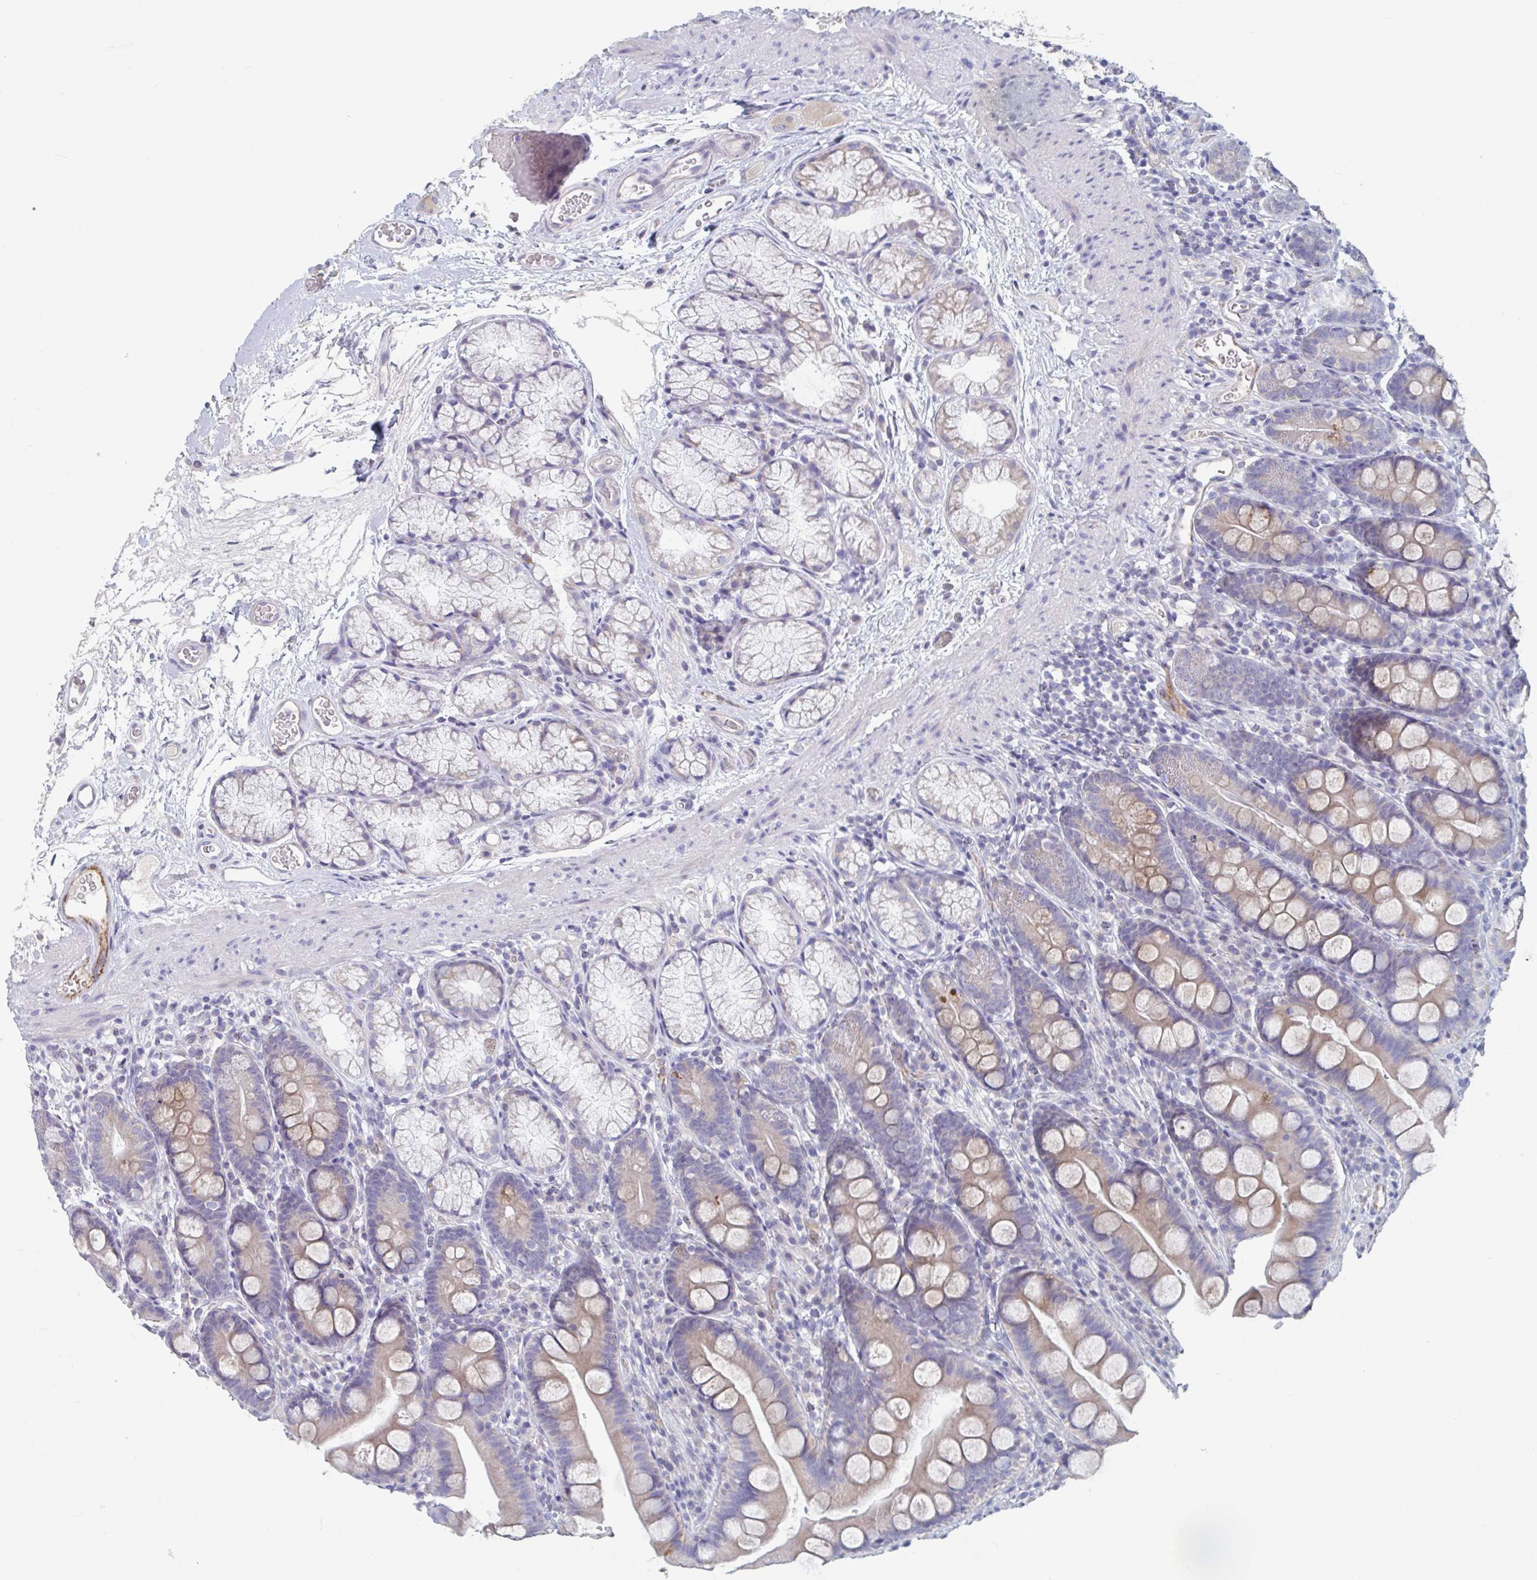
{"staining": {"intensity": "weak", "quantity": "25%-75%", "location": "cytoplasmic/membranous"}, "tissue": "duodenum", "cell_type": "Glandular cells", "image_type": "normal", "snomed": [{"axis": "morphology", "description": "Normal tissue, NOS"}, {"axis": "topography", "description": "Duodenum"}], "caption": "Weak cytoplasmic/membranous protein positivity is present in about 25%-75% of glandular cells in duodenum. The staining was performed using DAB, with brown indicating positive protein expression. Nuclei are stained blue with hematoxylin.", "gene": "ABHD16A", "patient": {"sex": "female", "age": 67}}